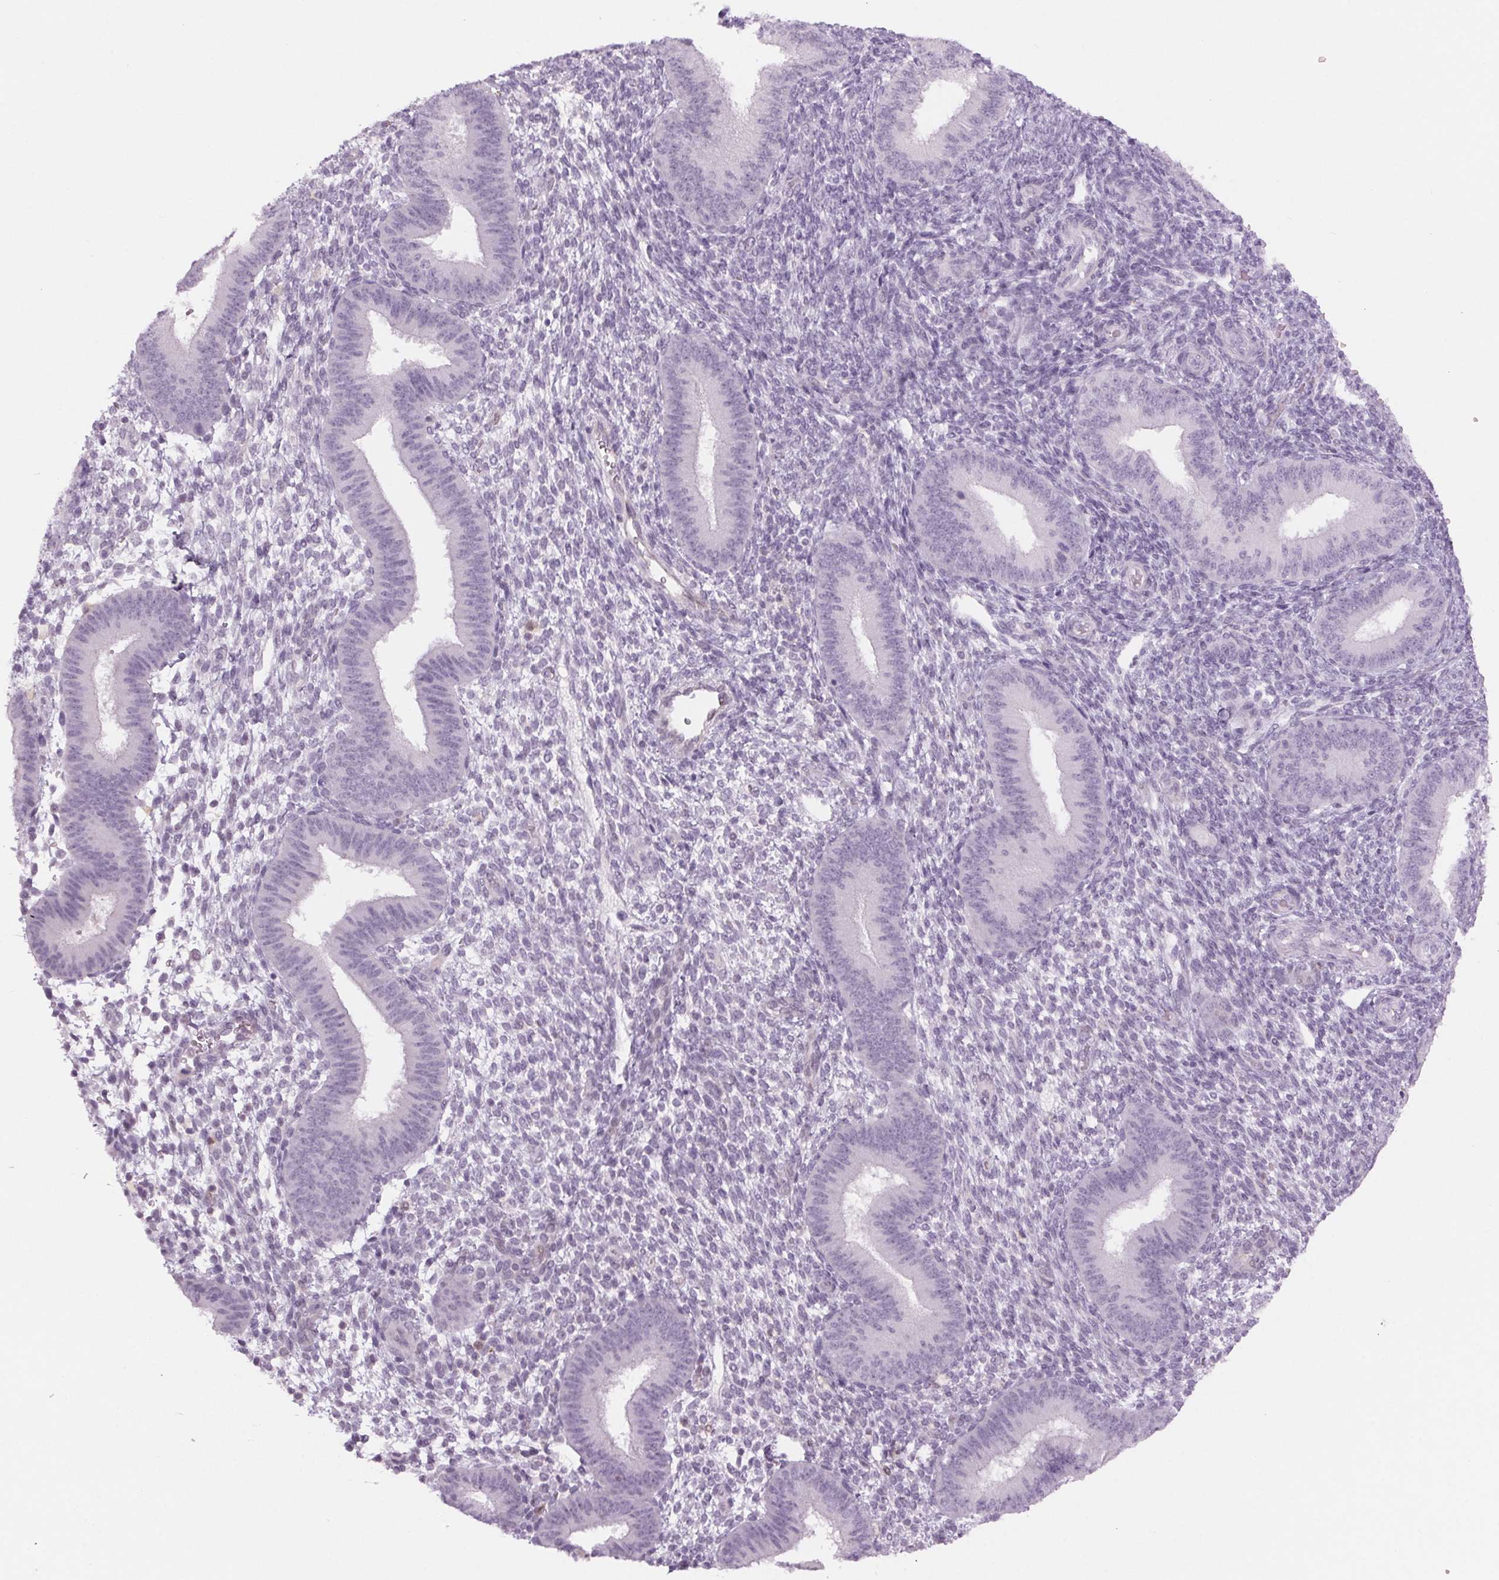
{"staining": {"intensity": "negative", "quantity": "none", "location": "none"}, "tissue": "endometrium", "cell_type": "Cells in endometrial stroma", "image_type": "normal", "snomed": [{"axis": "morphology", "description": "Normal tissue, NOS"}, {"axis": "topography", "description": "Endometrium"}], "caption": "Immunohistochemistry (IHC) micrograph of benign human endometrium stained for a protein (brown), which displays no positivity in cells in endometrial stroma.", "gene": "SLC6A19", "patient": {"sex": "female", "age": 39}}